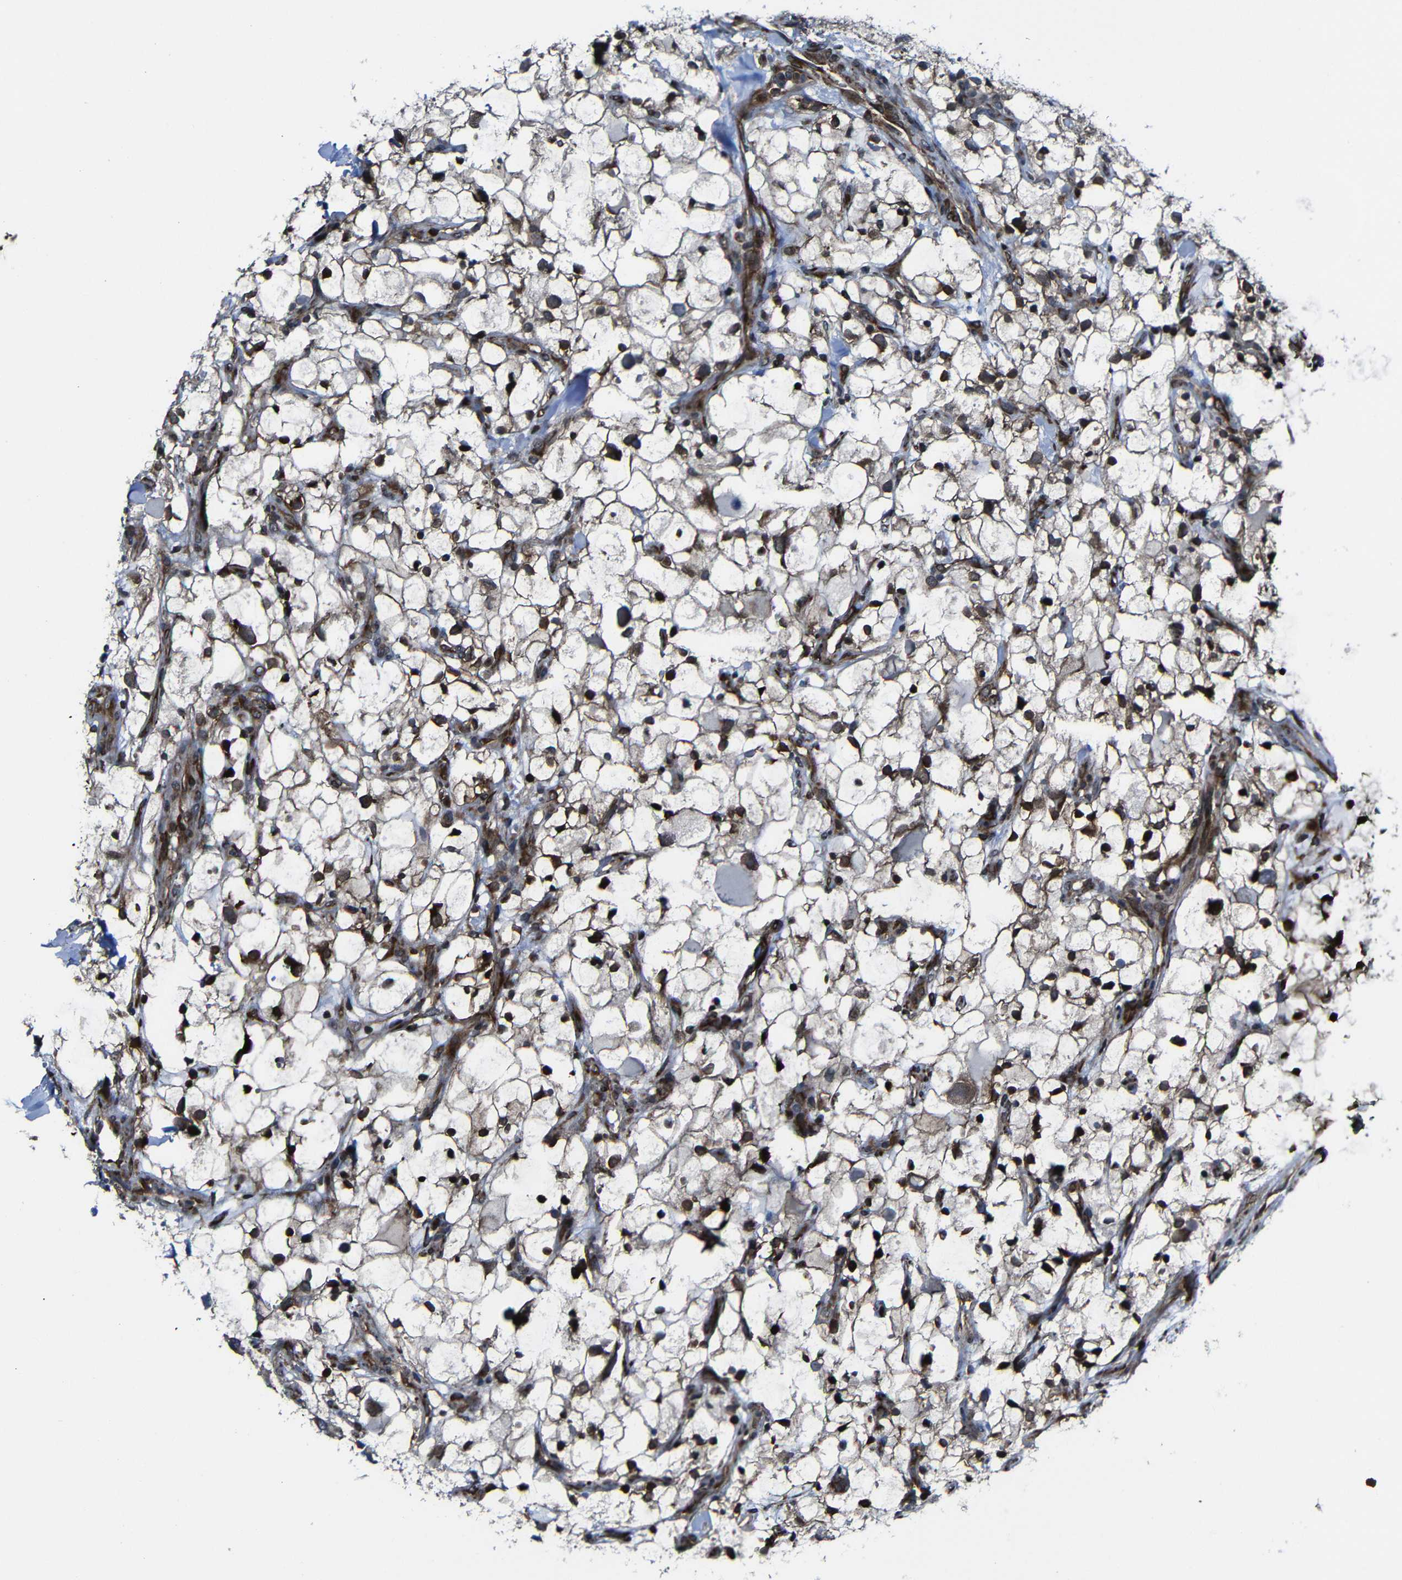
{"staining": {"intensity": "strong", "quantity": ">75%", "location": "cytoplasmic/membranous,nuclear"}, "tissue": "renal cancer", "cell_type": "Tumor cells", "image_type": "cancer", "snomed": [{"axis": "morphology", "description": "Adenocarcinoma, NOS"}, {"axis": "topography", "description": "Kidney"}], "caption": "Strong cytoplasmic/membranous and nuclear staining for a protein is identified in about >75% of tumor cells of adenocarcinoma (renal) using IHC.", "gene": "KIAA0513", "patient": {"sex": "female", "age": 60}}